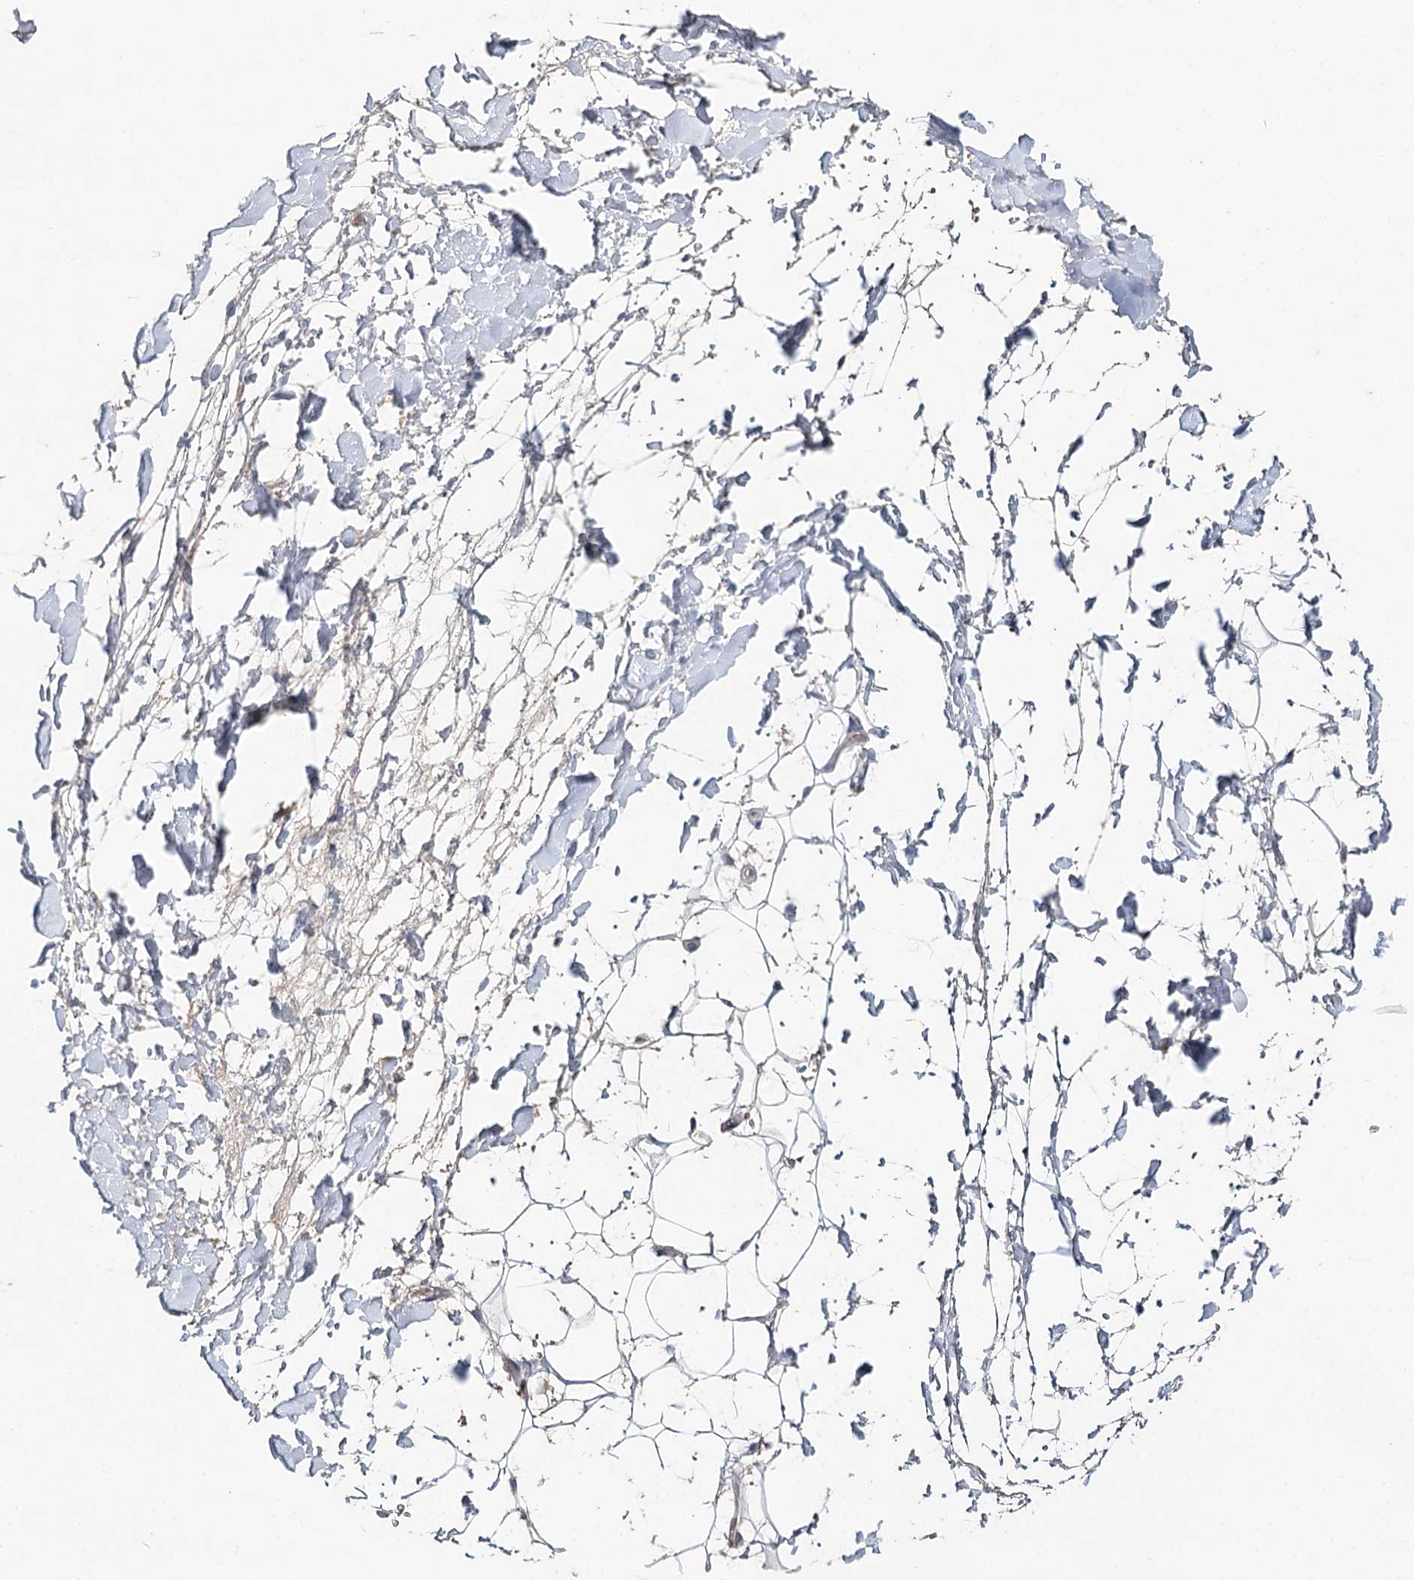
{"staining": {"intensity": "negative", "quantity": "none", "location": "none"}, "tissue": "adipose tissue", "cell_type": "Adipocytes", "image_type": "normal", "snomed": [{"axis": "morphology", "description": "Normal tissue, NOS"}, {"axis": "topography", "description": "Breast"}], "caption": "Image shows no protein expression in adipocytes of benign adipose tissue. (Immunohistochemistry (ihc), brightfield microscopy, high magnification).", "gene": "FBXO7", "patient": {"sex": "female", "age": 26}}